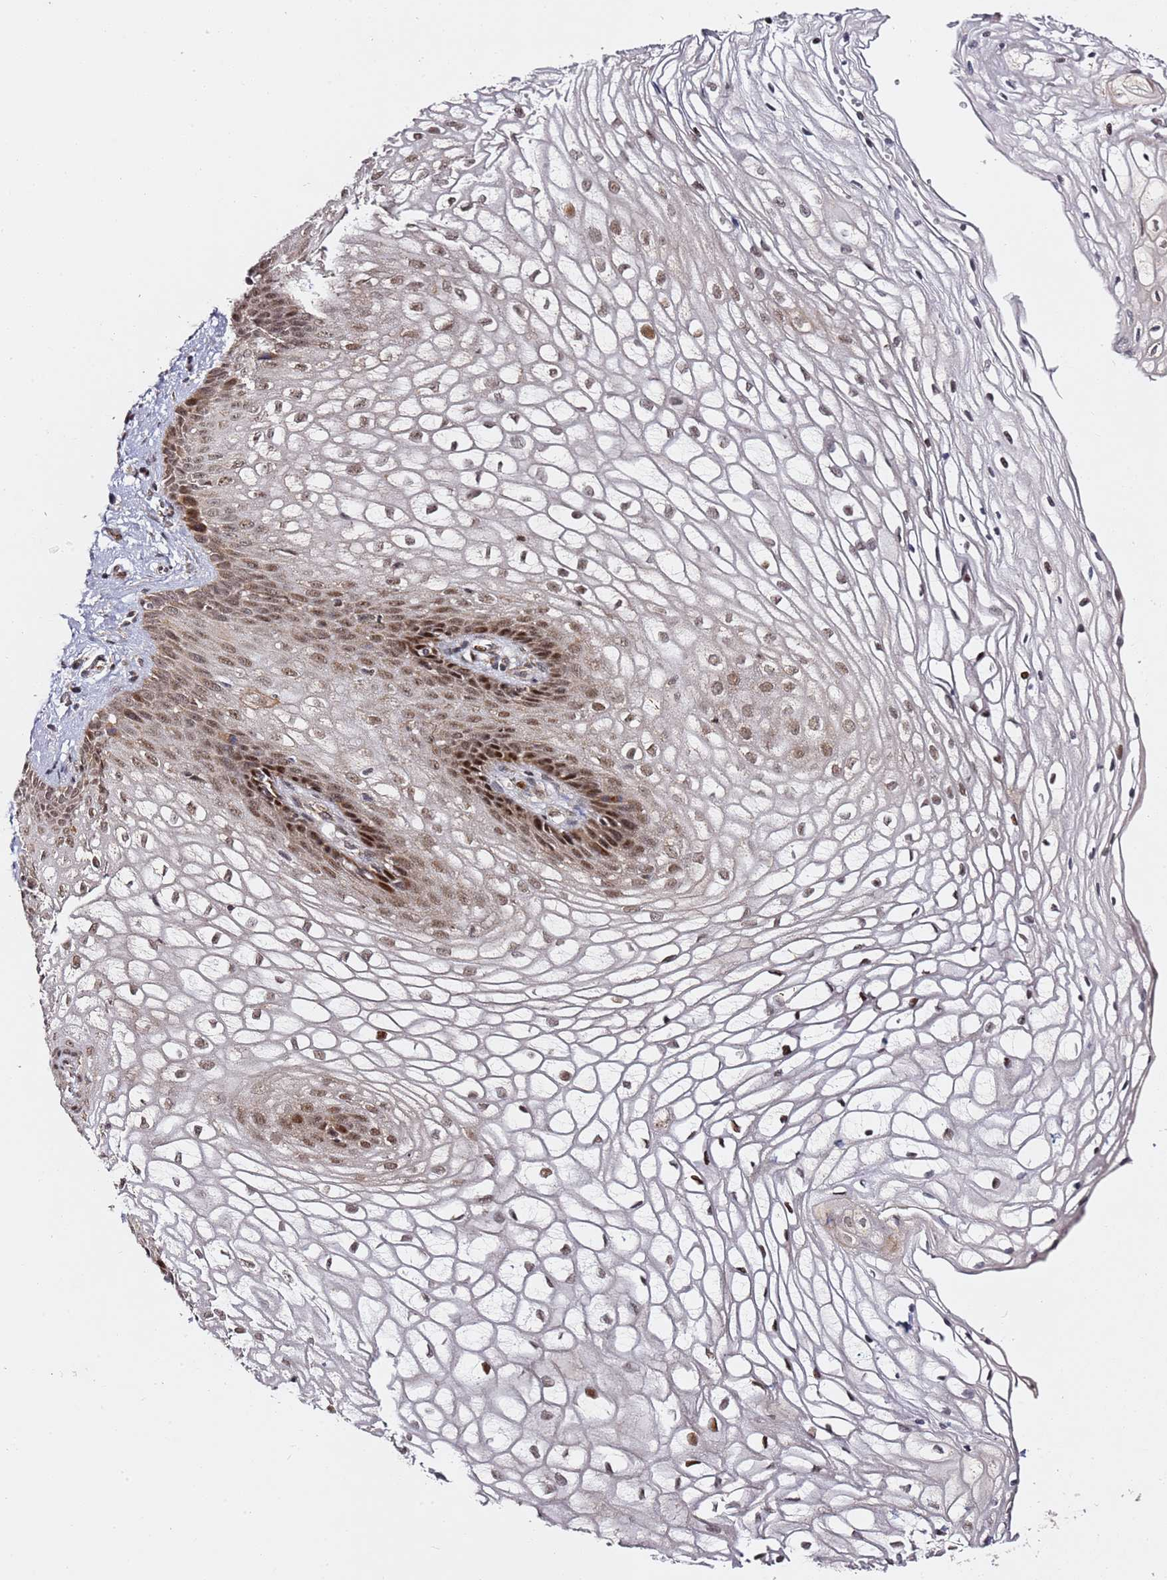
{"staining": {"intensity": "moderate", "quantity": ">75%", "location": "nuclear"}, "tissue": "vagina", "cell_type": "Squamous epithelial cells", "image_type": "normal", "snomed": [{"axis": "morphology", "description": "Normal tissue, NOS"}, {"axis": "topography", "description": "Vagina"}], "caption": "Benign vagina was stained to show a protein in brown. There is medium levels of moderate nuclear expression in about >75% of squamous epithelial cells. Ihc stains the protein of interest in brown and the nuclei are stained blue.", "gene": "TP53AIP1", "patient": {"sex": "female", "age": 34}}